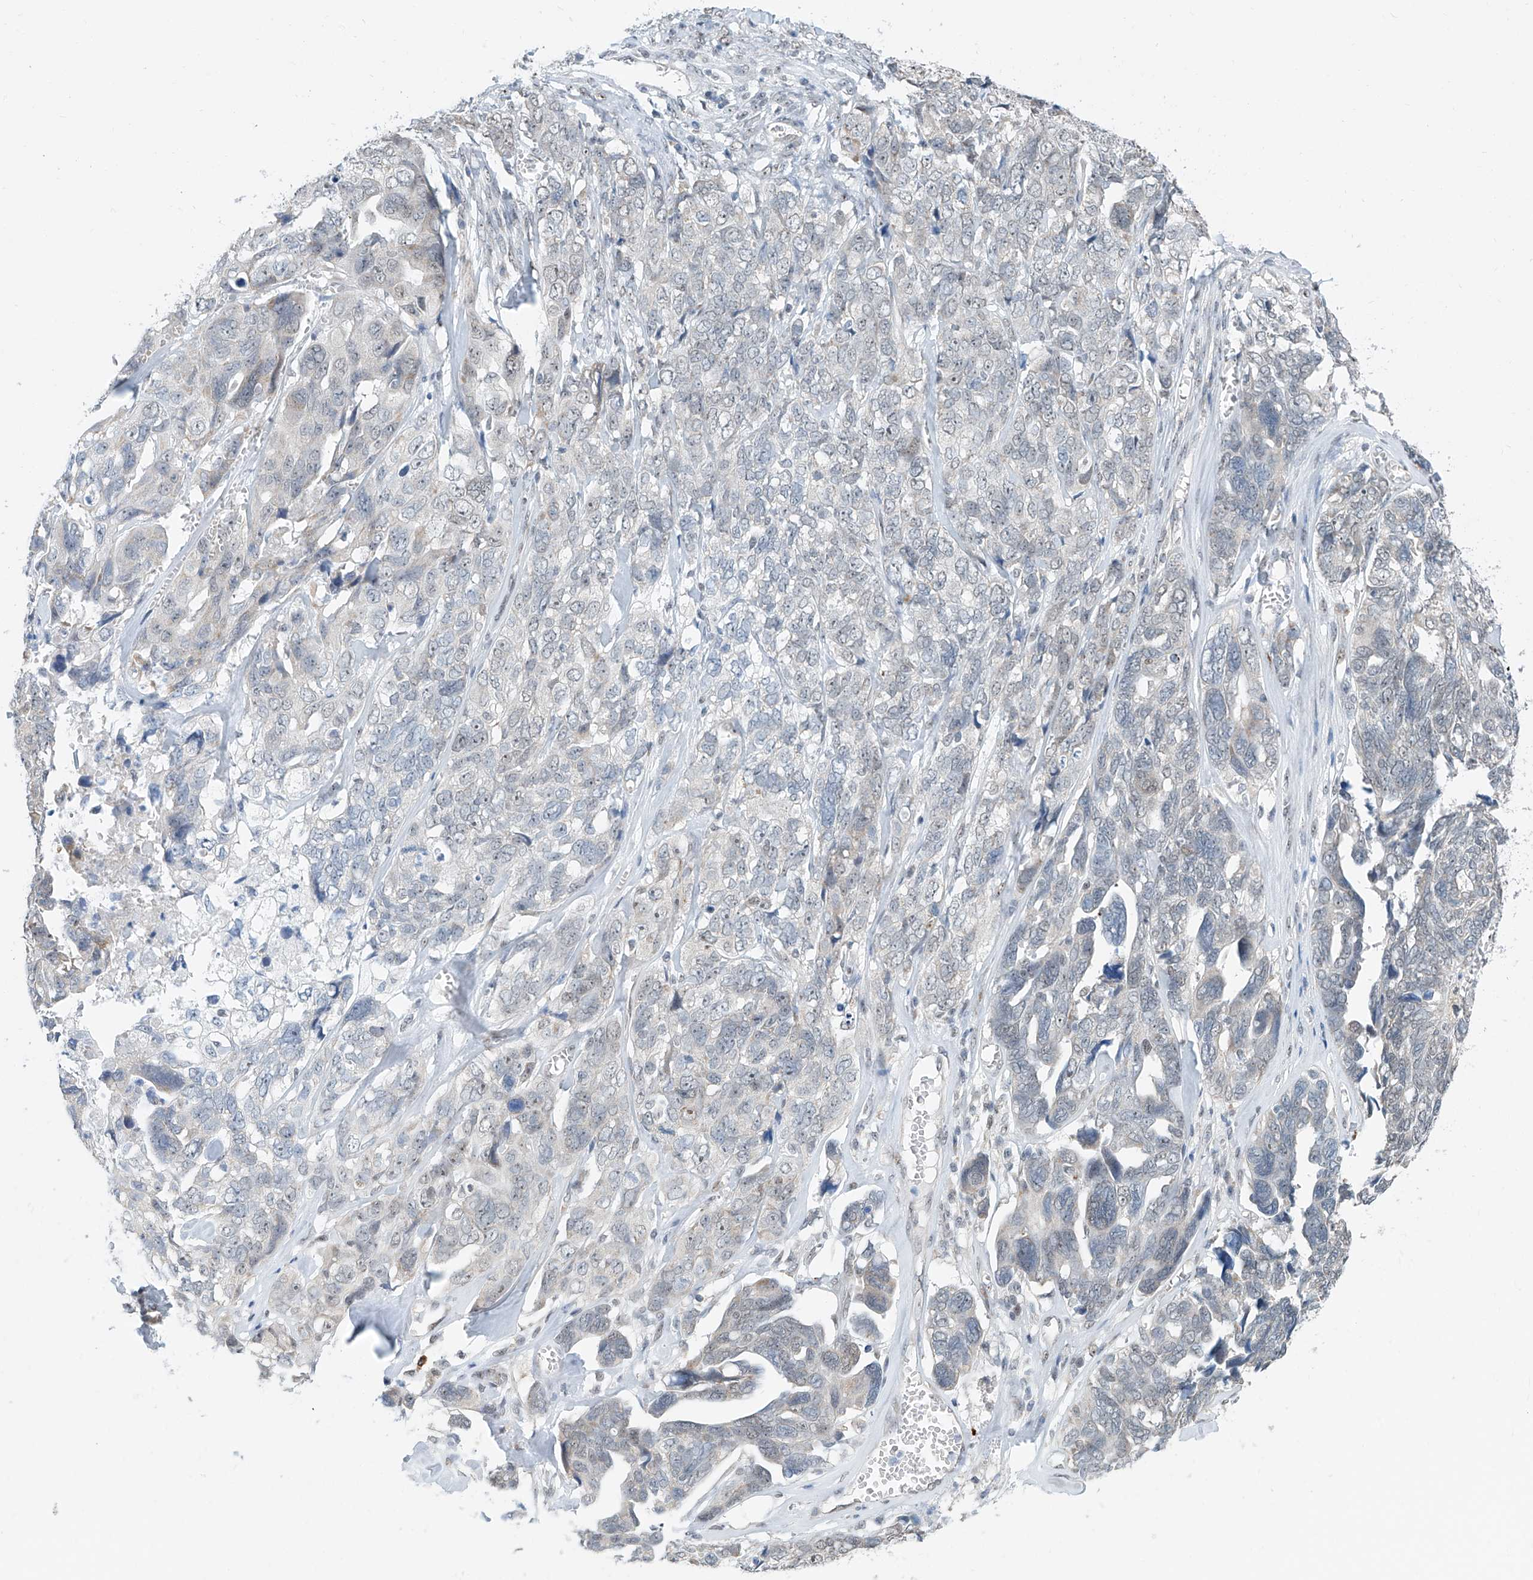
{"staining": {"intensity": "weak", "quantity": "25%-75%", "location": "nuclear"}, "tissue": "ovarian cancer", "cell_type": "Tumor cells", "image_type": "cancer", "snomed": [{"axis": "morphology", "description": "Cystadenocarcinoma, serous, NOS"}, {"axis": "topography", "description": "Ovary"}], "caption": "Immunohistochemistry (IHC) (DAB) staining of ovarian serous cystadenocarcinoma exhibits weak nuclear protein expression in approximately 25%-75% of tumor cells.", "gene": "SDE2", "patient": {"sex": "female", "age": 79}}